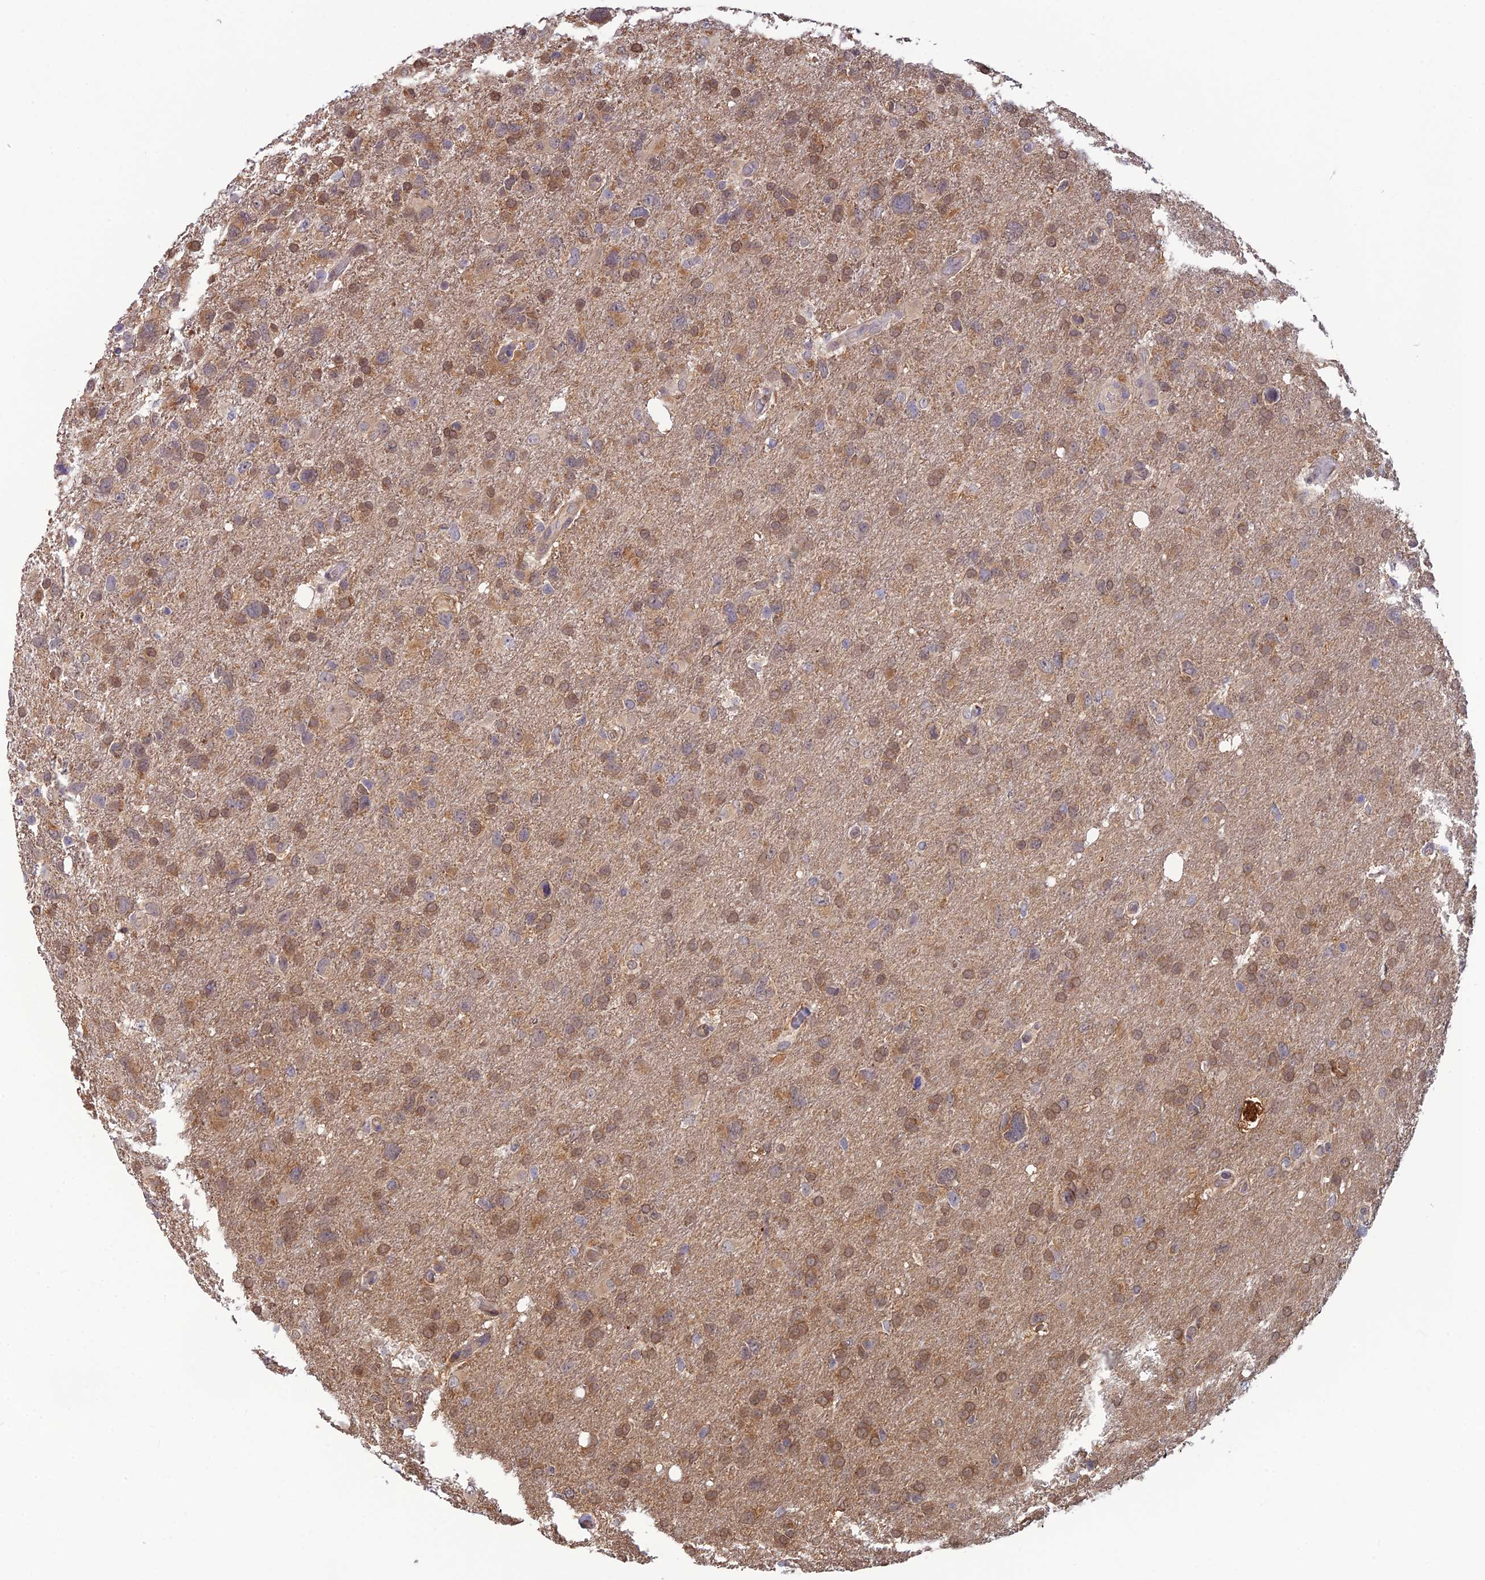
{"staining": {"intensity": "moderate", "quantity": ">75%", "location": "cytoplasmic/membranous,nuclear"}, "tissue": "glioma", "cell_type": "Tumor cells", "image_type": "cancer", "snomed": [{"axis": "morphology", "description": "Glioma, malignant, High grade"}, {"axis": "topography", "description": "Brain"}], "caption": "Immunohistochemical staining of human glioma demonstrates medium levels of moderate cytoplasmic/membranous and nuclear protein staining in about >75% of tumor cells.", "gene": "HINT1", "patient": {"sex": "male", "age": 61}}